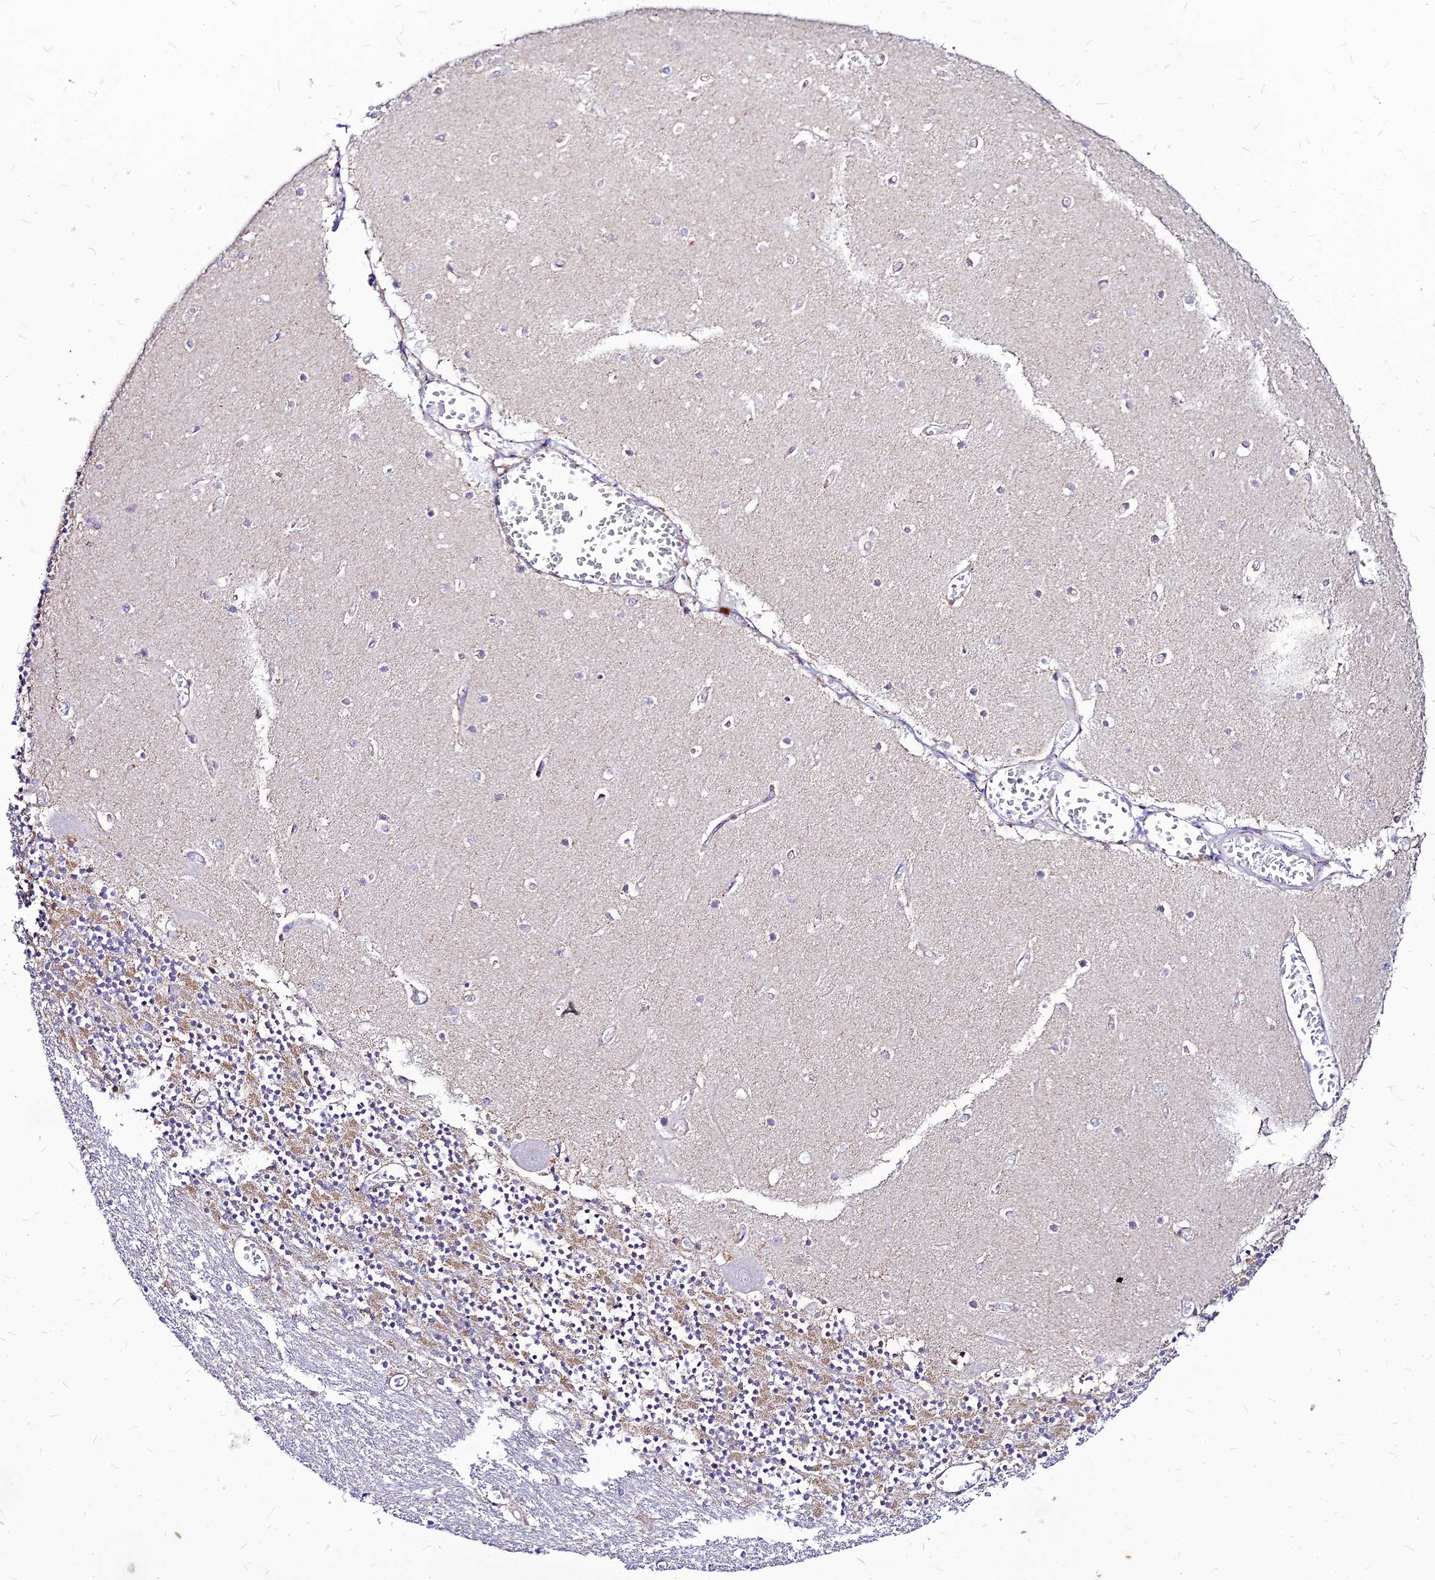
{"staining": {"intensity": "moderate", "quantity": "25%-75%", "location": "cytoplasmic/membranous"}, "tissue": "cerebellum", "cell_type": "Cells in granular layer", "image_type": "normal", "snomed": [{"axis": "morphology", "description": "Normal tissue, NOS"}, {"axis": "topography", "description": "Cerebellum"}], "caption": "High-power microscopy captured an immunohistochemistry (IHC) micrograph of normal cerebellum, revealing moderate cytoplasmic/membranous staining in approximately 25%-75% of cells in granular layer. (Brightfield microscopy of DAB IHC at high magnification).", "gene": "ECI1", "patient": {"sex": "female", "age": 28}}